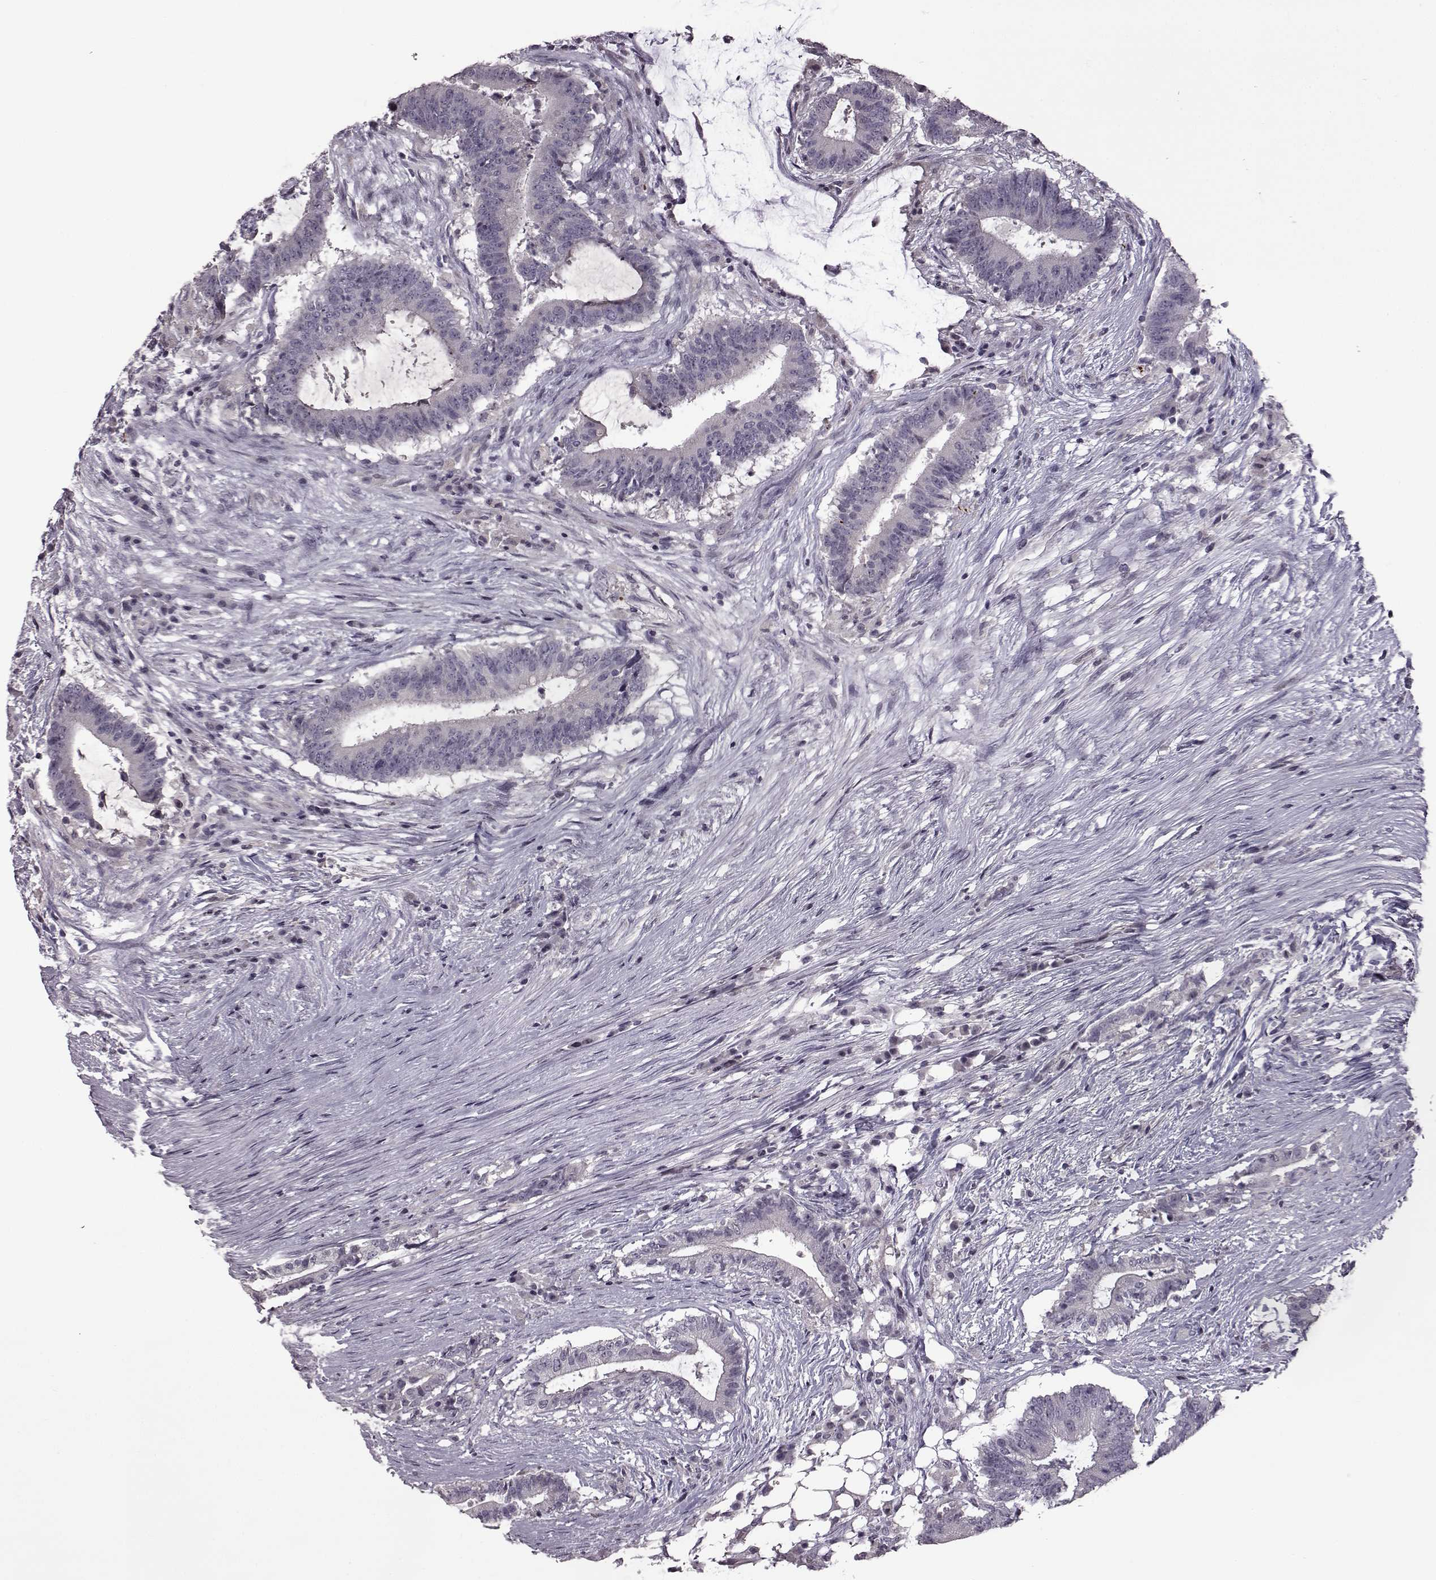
{"staining": {"intensity": "negative", "quantity": "none", "location": "none"}, "tissue": "colorectal cancer", "cell_type": "Tumor cells", "image_type": "cancer", "snomed": [{"axis": "morphology", "description": "Adenocarcinoma, NOS"}, {"axis": "topography", "description": "Colon"}], "caption": "This is an immunohistochemistry (IHC) histopathology image of human colorectal cancer. There is no positivity in tumor cells.", "gene": "GAL", "patient": {"sex": "female", "age": 43}}